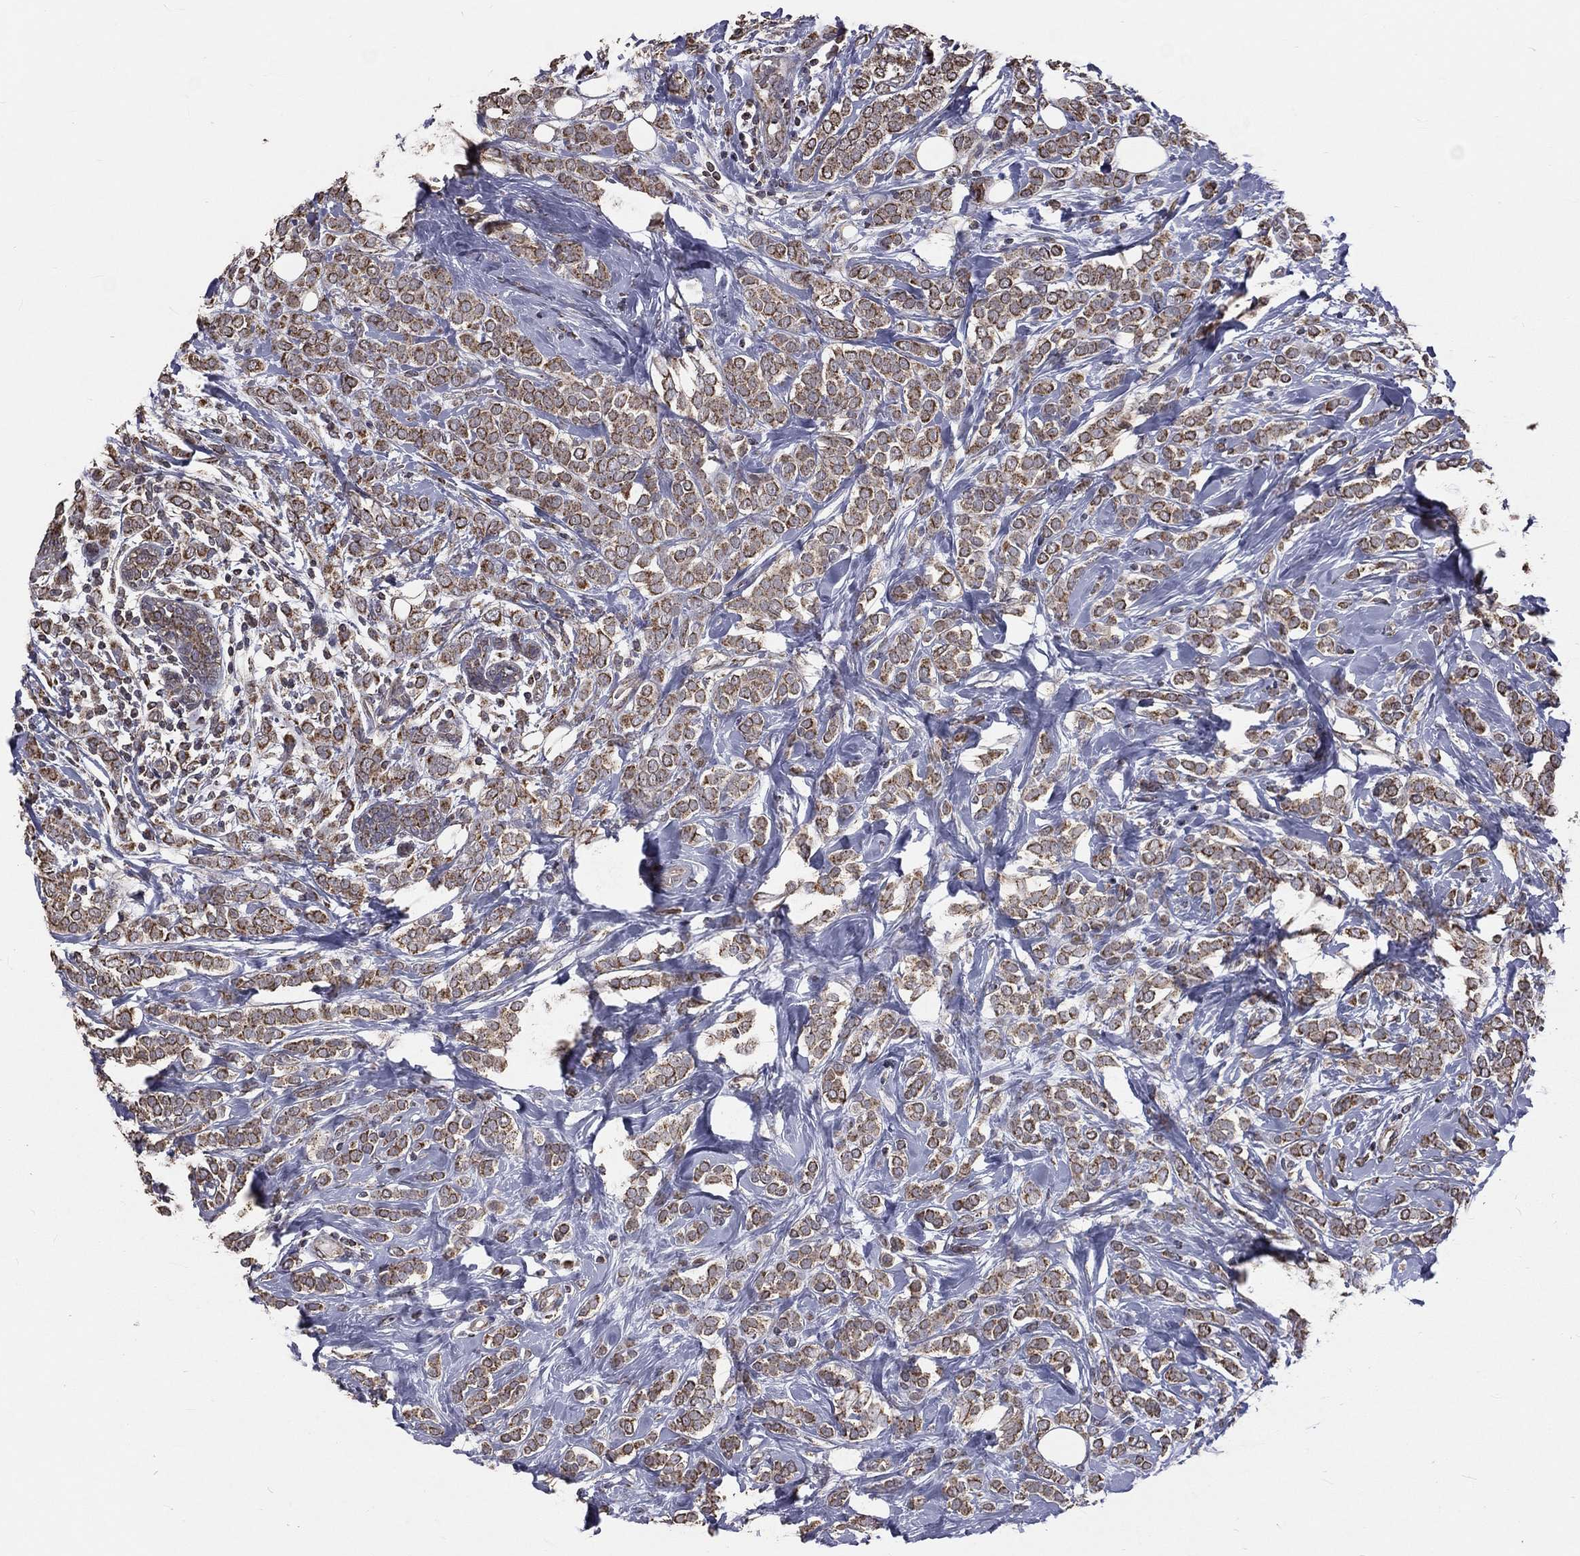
{"staining": {"intensity": "moderate", "quantity": ">75%", "location": "cytoplasmic/membranous"}, "tissue": "breast cancer", "cell_type": "Tumor cells", "image_type": "cancer", "snomed": [{"axis": "morphology", "description": "Lobular carcinoma"}, {"axis": "topography", "description": "Breast"}], "caption": "A histopathology image of breast cancer (lobular carcinoma) stained for a protein displays moderate cytoplasmic/membranous brown staining in tumor cells.", "gene": "MRPL46", "patient": {"sex": "female", "age": 49}}